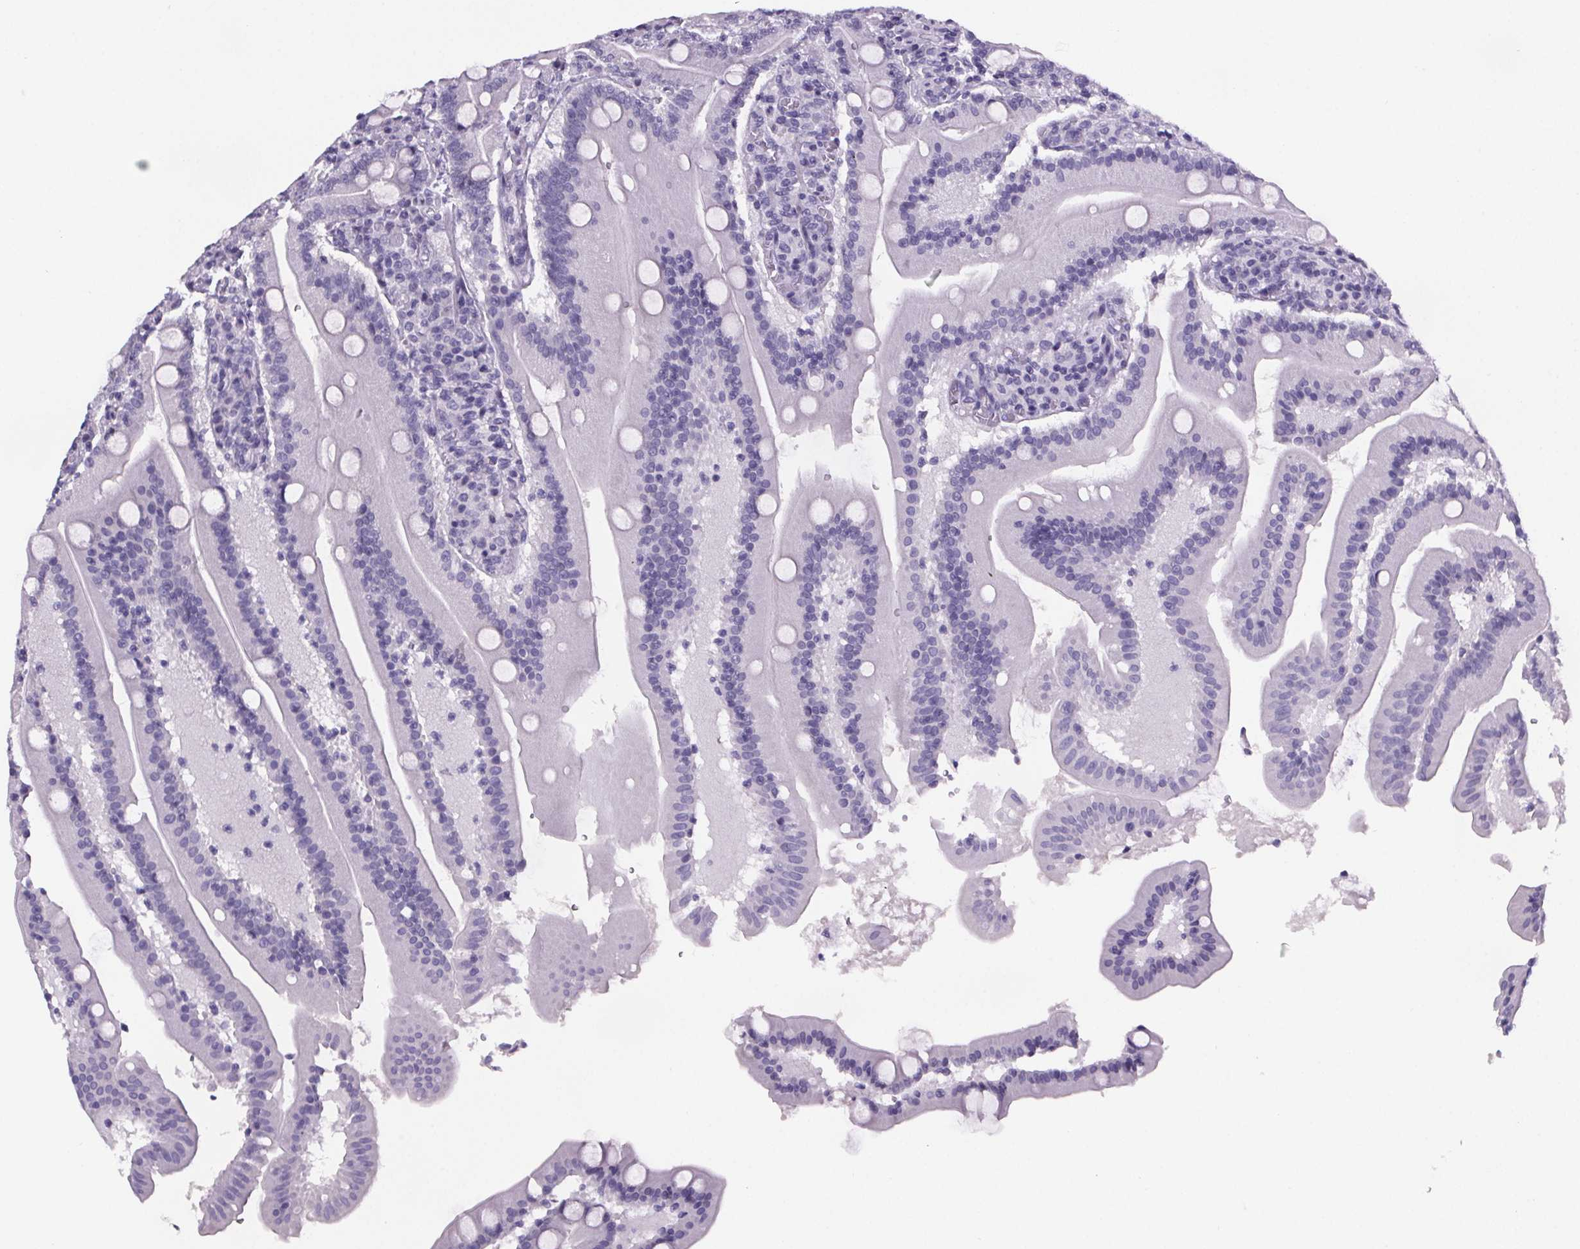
{"staining": {"intensity": "moderate", "quantity": "25%-75%", "location": "cytoplasmic/membranous"}, "tissue": "small intestine", "cell_type": "Glandular cells", "image_type": "normal", "snomed": [{"axis": "morphology", "description": "Normal tissue, NOS"}, {"axis": "topography", "description": "Small intestine"}], "caption": "Unremarkable small intestine was stained to show a protein in brown. There is medium levels of moderate cytoplasmic/membranous expression in about 25%-75% of glandular cells.", "gene": "CUBN", "patient": {"sex": "male", "age": 37}}